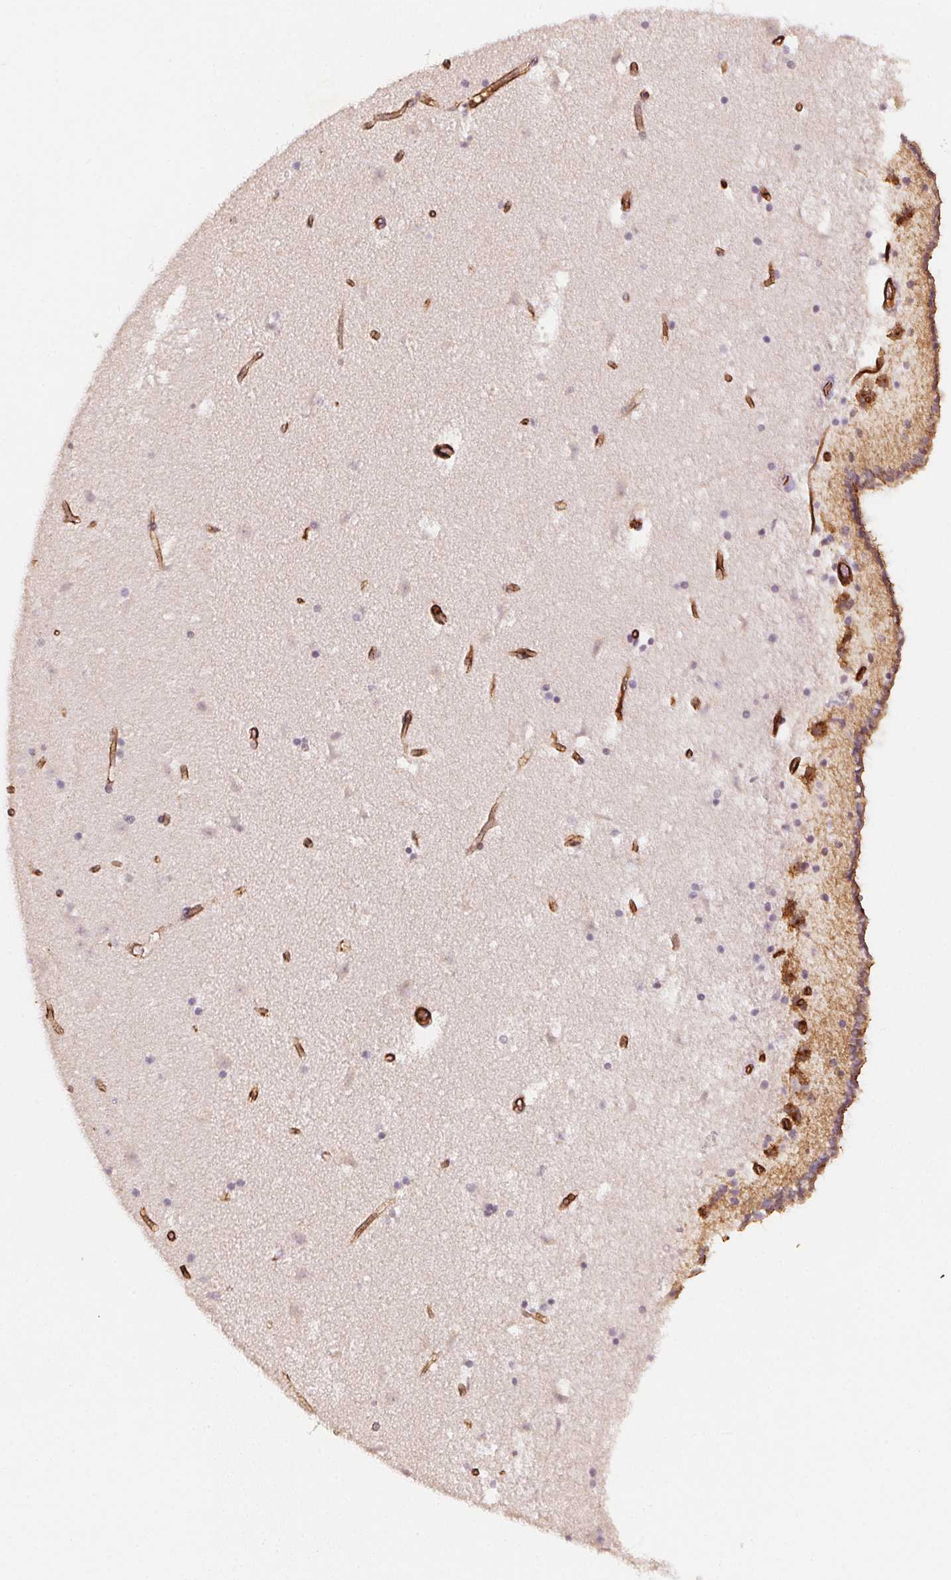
{"staining": {"intensity": "negative", "quantity": "none", "location": "none"}, "tissue": "caudate", "cell_type": "Glial cells", "image_type": "normal", "snomed": [{"axis": "morphology", "description": "Normal tissue, NOS"}, {"axis": "topography", "description": "Lateral ventricle wall"}], "caption": "Immunohistochemistry photomicrograph of unremarkable human caudate stained for a protein (brown), which displays no positivity in glial cells. Brightfield microscopy of immunohistochemistry stained with DAB (3,3'-diaminobenzidine) (brown) and hematoxylin (blue), captured at high magnification.", "gene": "CIB1", "patient": {"sex": "female", "age": 42}}